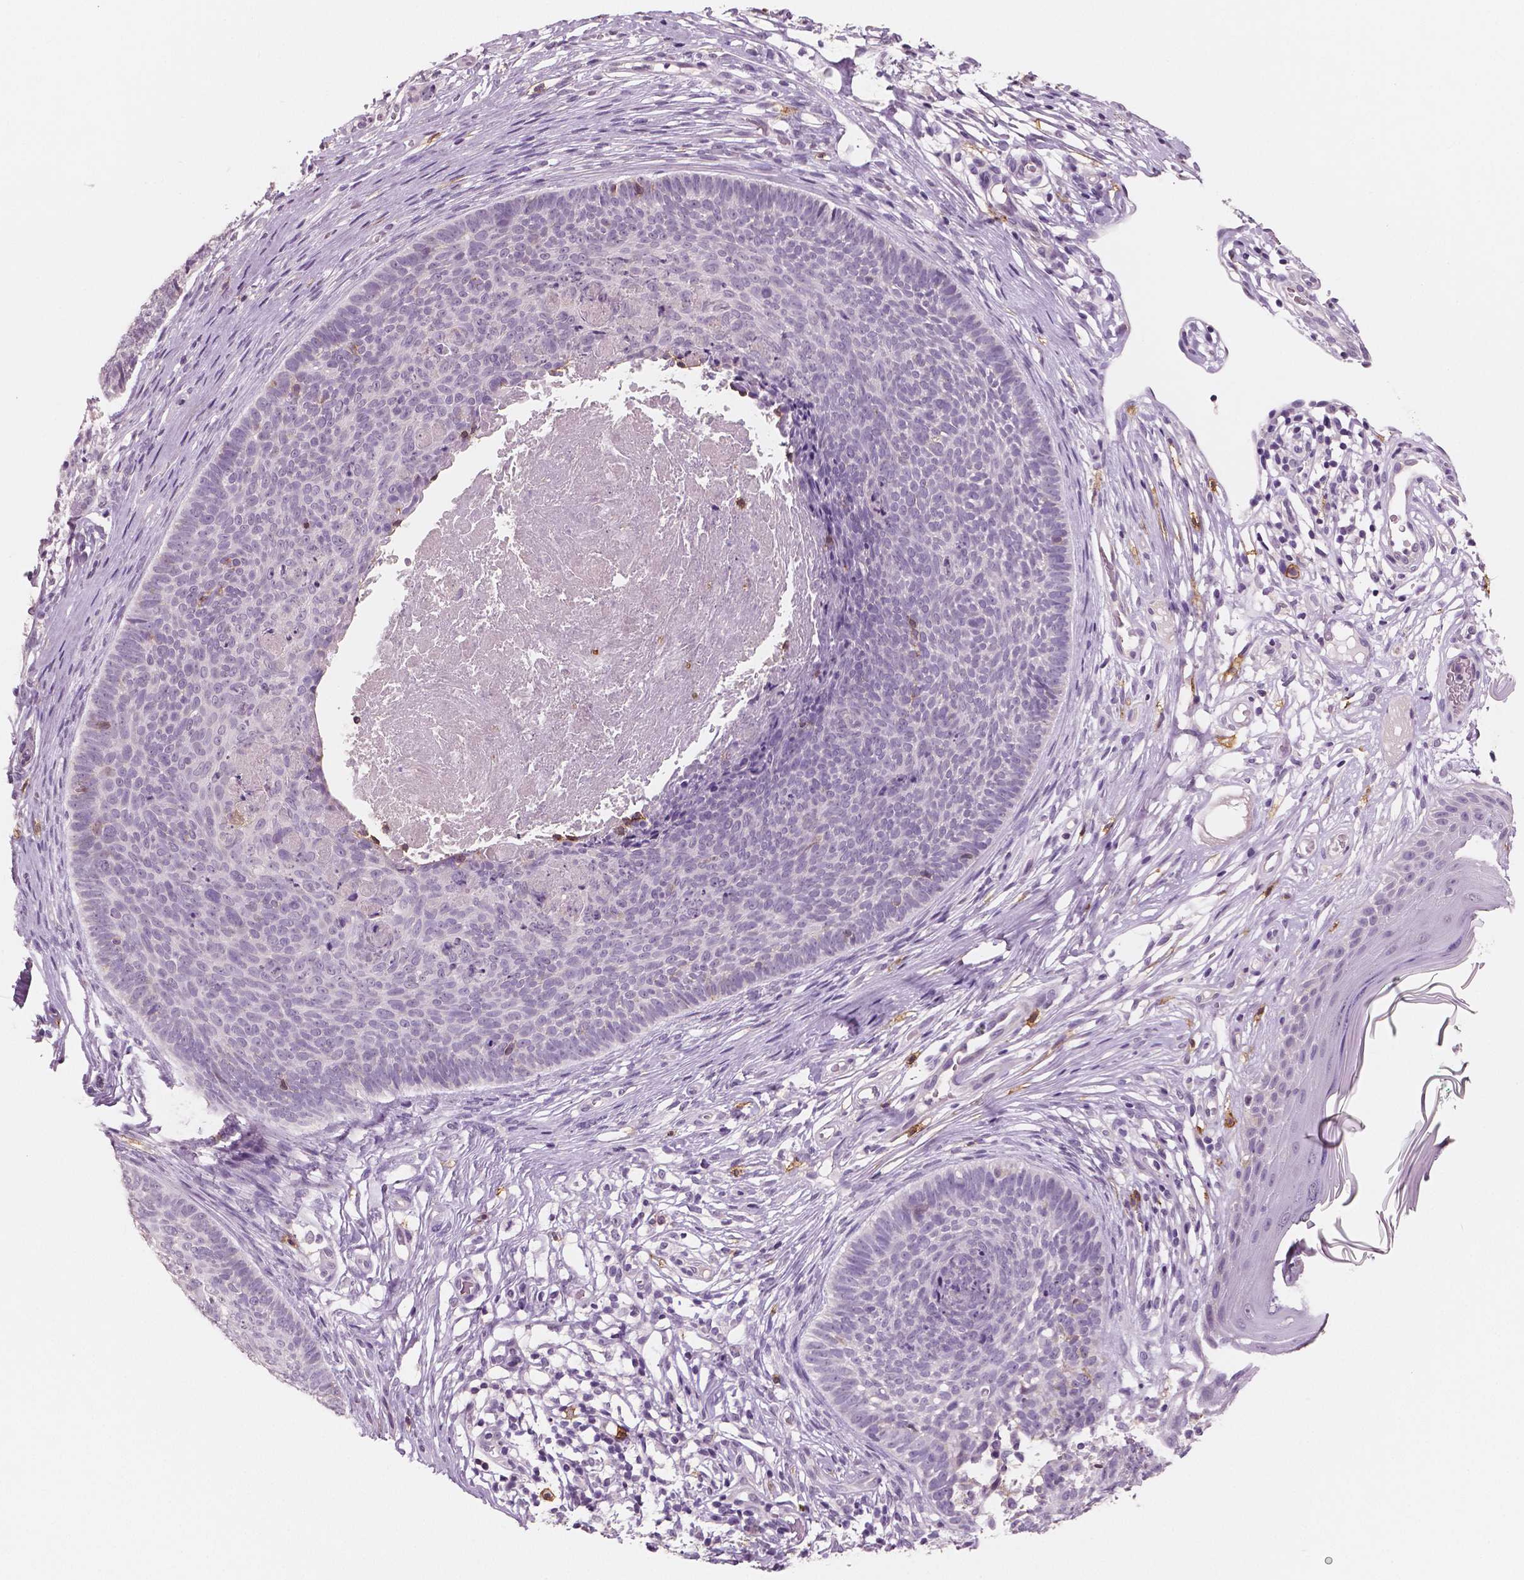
{"staining": {"intensity": "negative", "quantity": "none", "location": "none"}, "tissue": "skin cancer", "cell_type": "Tumor cells", "image_type": "cancer", "snomed": [{"axis": "morphology", "description": "Basal cell carcinoma"}, {"axis": "topography", "description": "Skin"}], "caption": "Basal cell carcinoma (skin) stained for a protein using immunohistochemistry displays no expression tumor cells.", "gene": "KIT", "patient": {"sex": "male", "age": 85}}